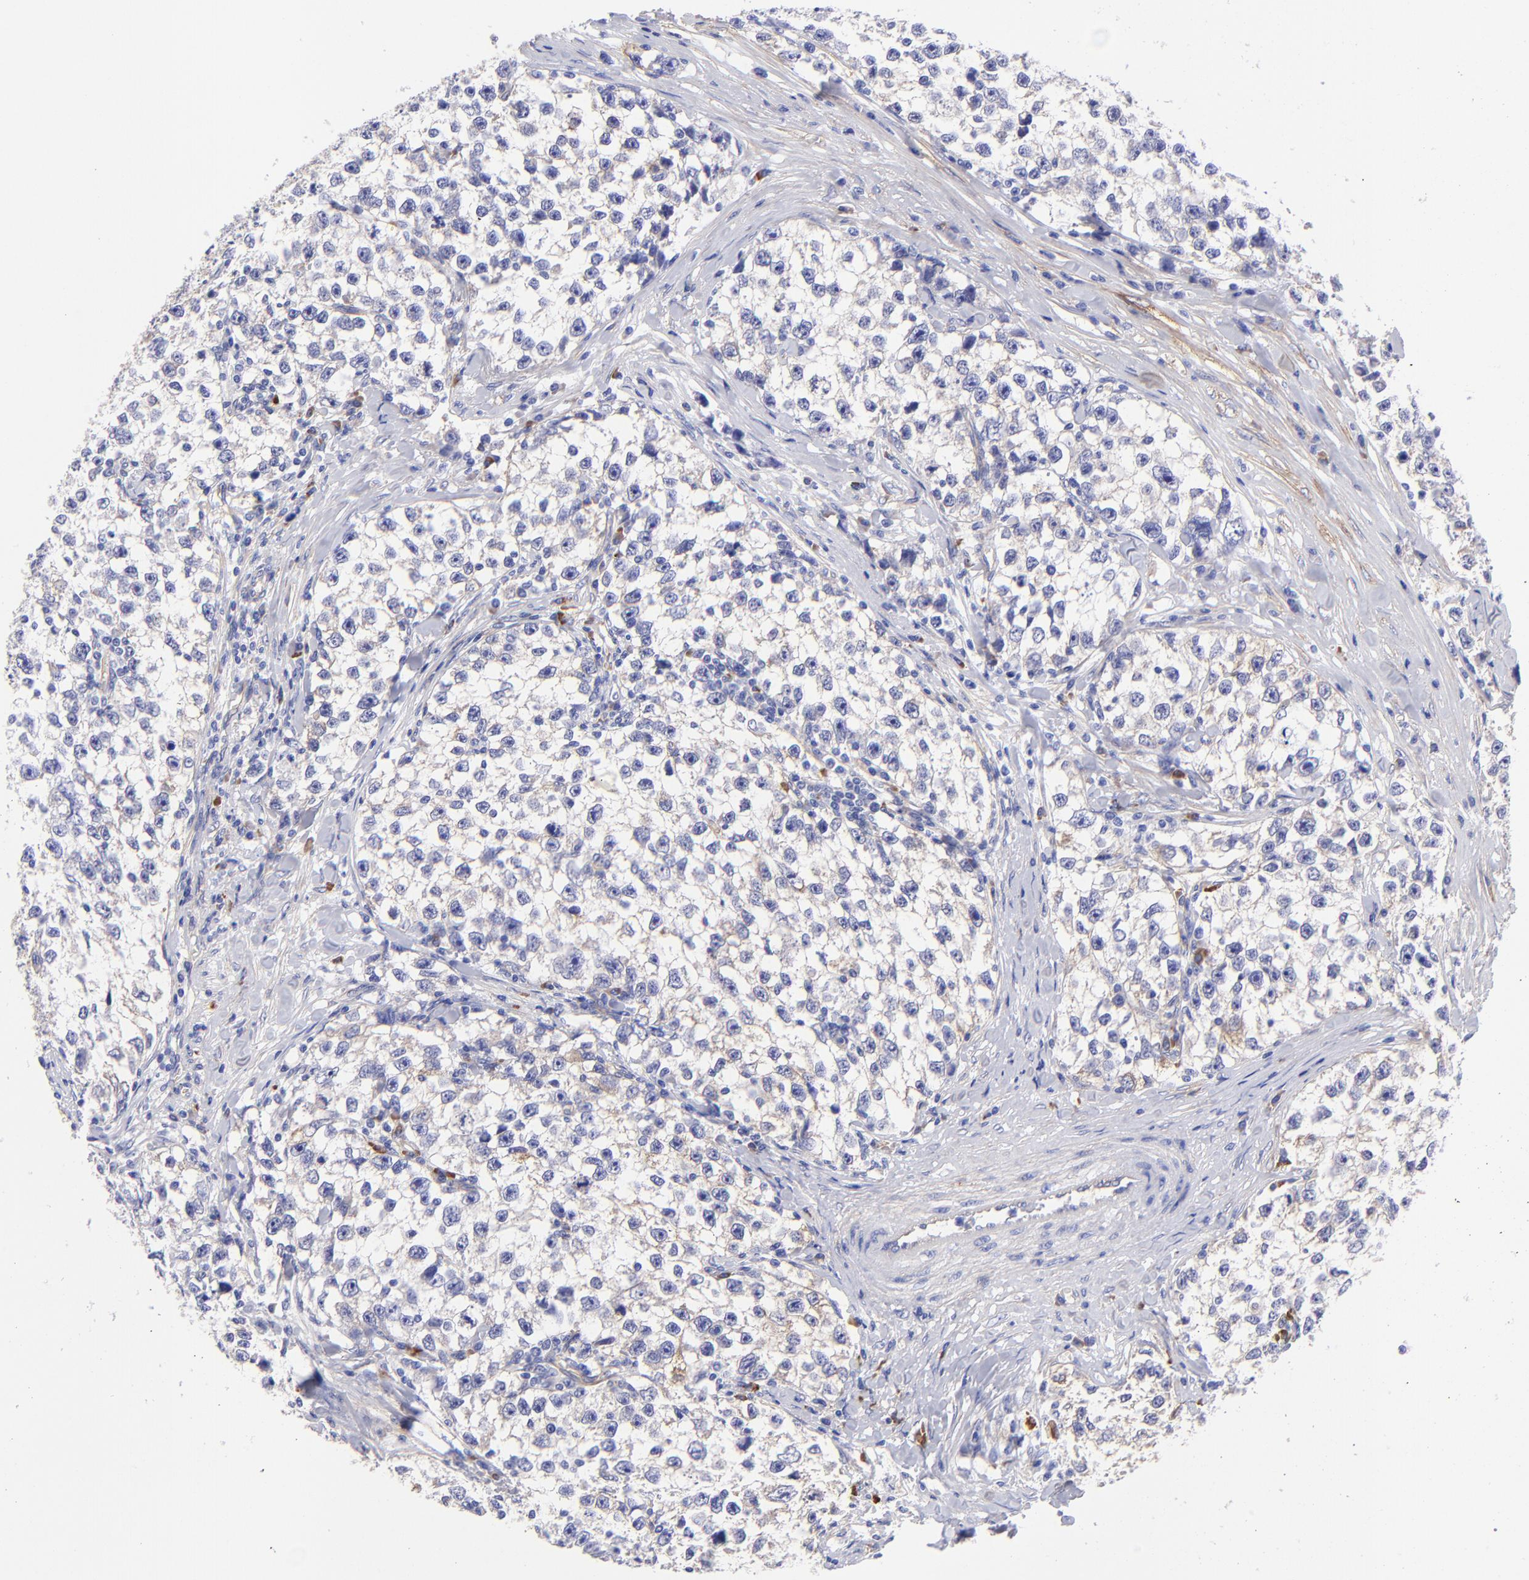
{"staining": {"intensity": "weak", "quantity": "25%-75%", "location": "cytoplasmic/membranous"}, "tissue": "testis cancer", "cell_type": "Tumor cells", "image_type": "cancer", "snomed": [{"axis": "morphology", "description": "Seminoma, NOS"}, {"axis": "morphology", "description": "Carcinoma, Embryonal, NOS"}, {"axis": "topography", "description": "Testis"}], "caption": "Immunohistochemical staining of testis embryonal carcinoma reveals low levels of weak cytoplasmic/membranous protein expression in approximately 25%-75% of tumor cells. Using DAB (3,3'-diaminobenzidine) (brown) and hematoxylin (blue) stains, captured at high magnification using brightfield microscopy.", "gene": "PPFIBP1", "patient": {"sex": "male", "age": 30}}